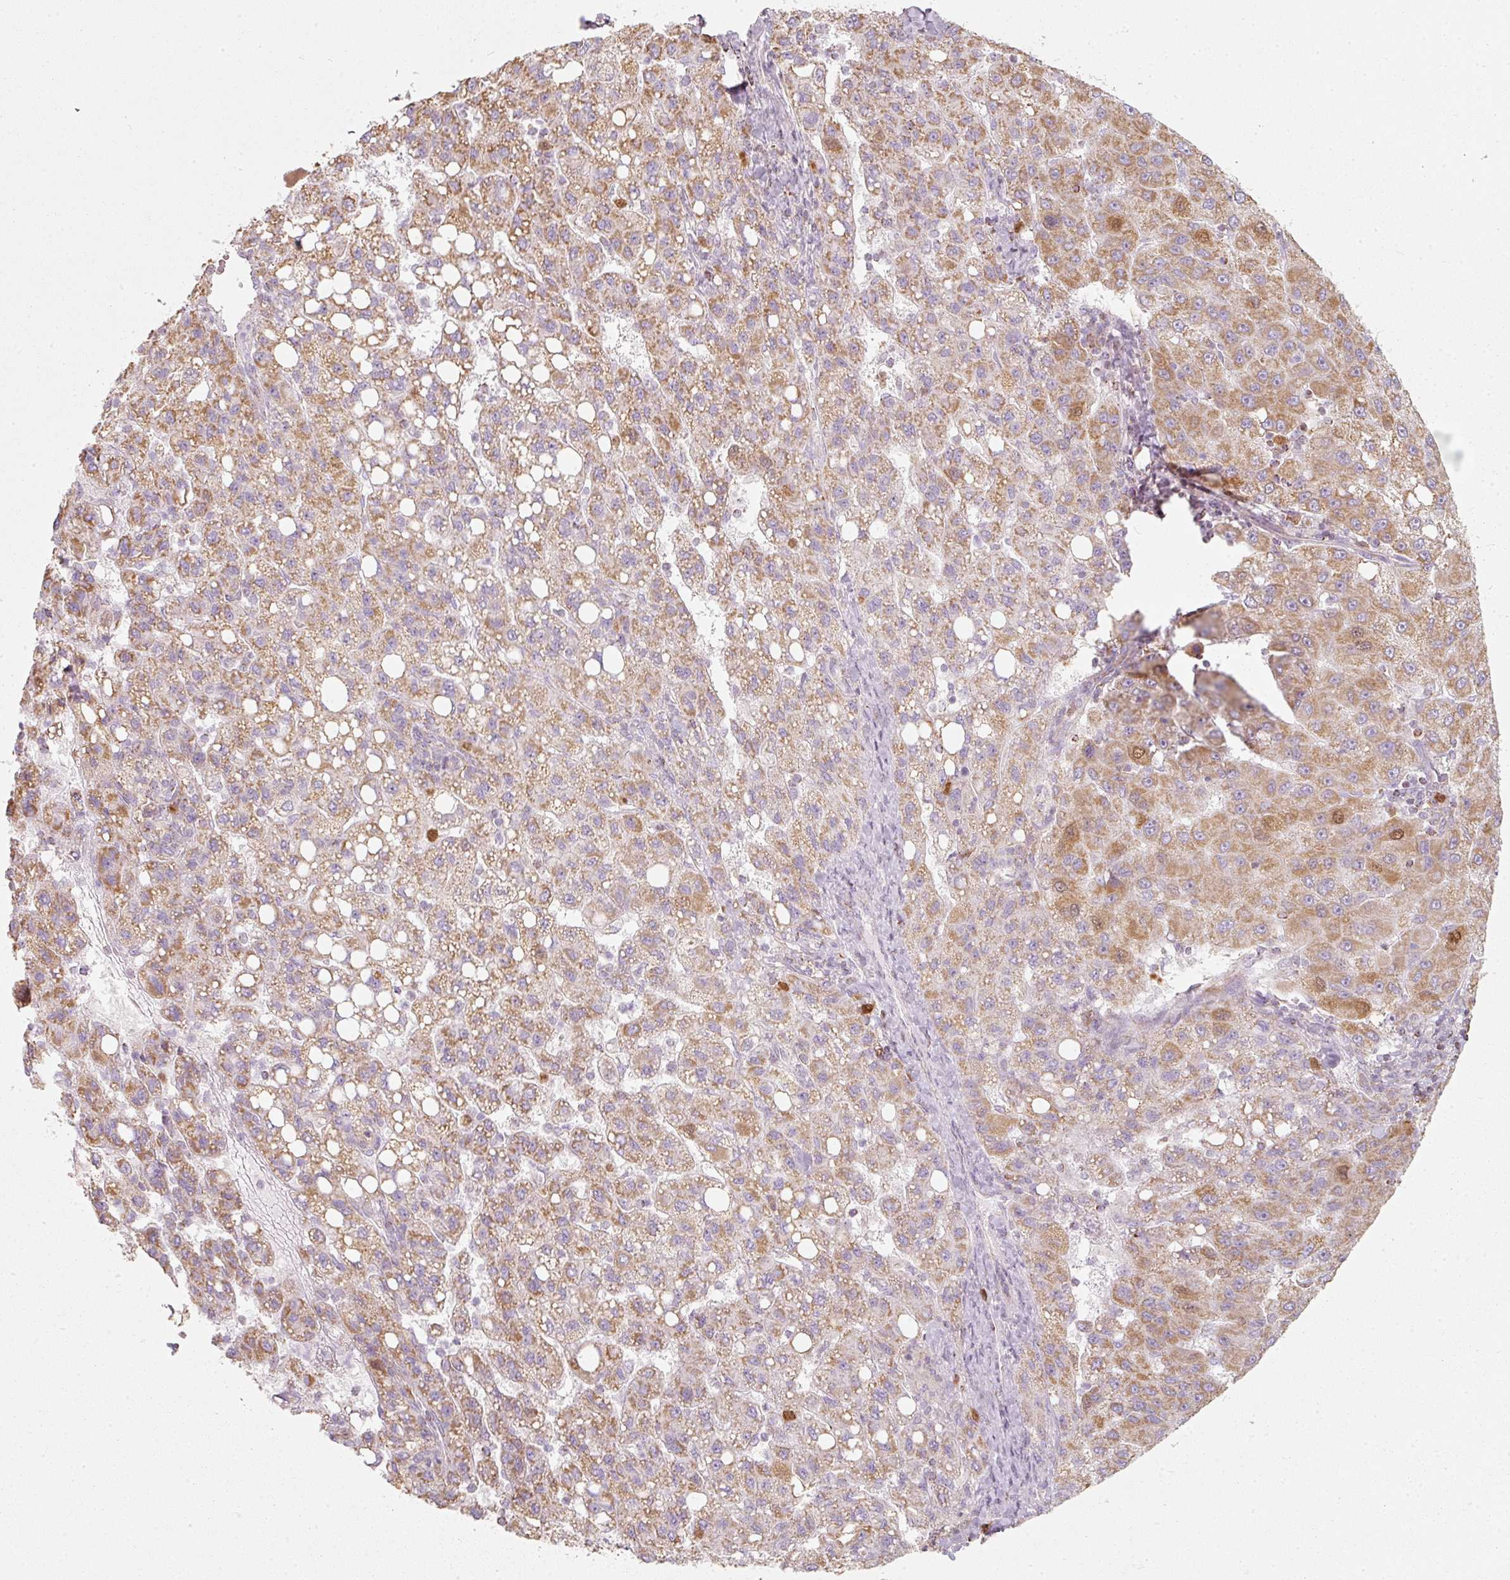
{"staining": {"intensity": "moderate", "quantity": ">75%", "location": "cytoplasmic/membranous,nuclear"}, "tissue": "liver cancer", "cell_type": "Tumor cells", "image_type": "cancer", "snomed": [{"axis": "morphology", "description": "Carcinoma, Hepatocellular, NOS"}, {"axis": "topography", "description": "Liver"}], "caption": "There is medium levels of moderate cytoplasmic/membranous and nuclear expression in tumor cells of liver cancer (hepatocellular carcinoma), as demonstrated by immunohistochemical staining (brown color).", "gene": "DUT", "patient": {"sex": "female", "age": 82}}